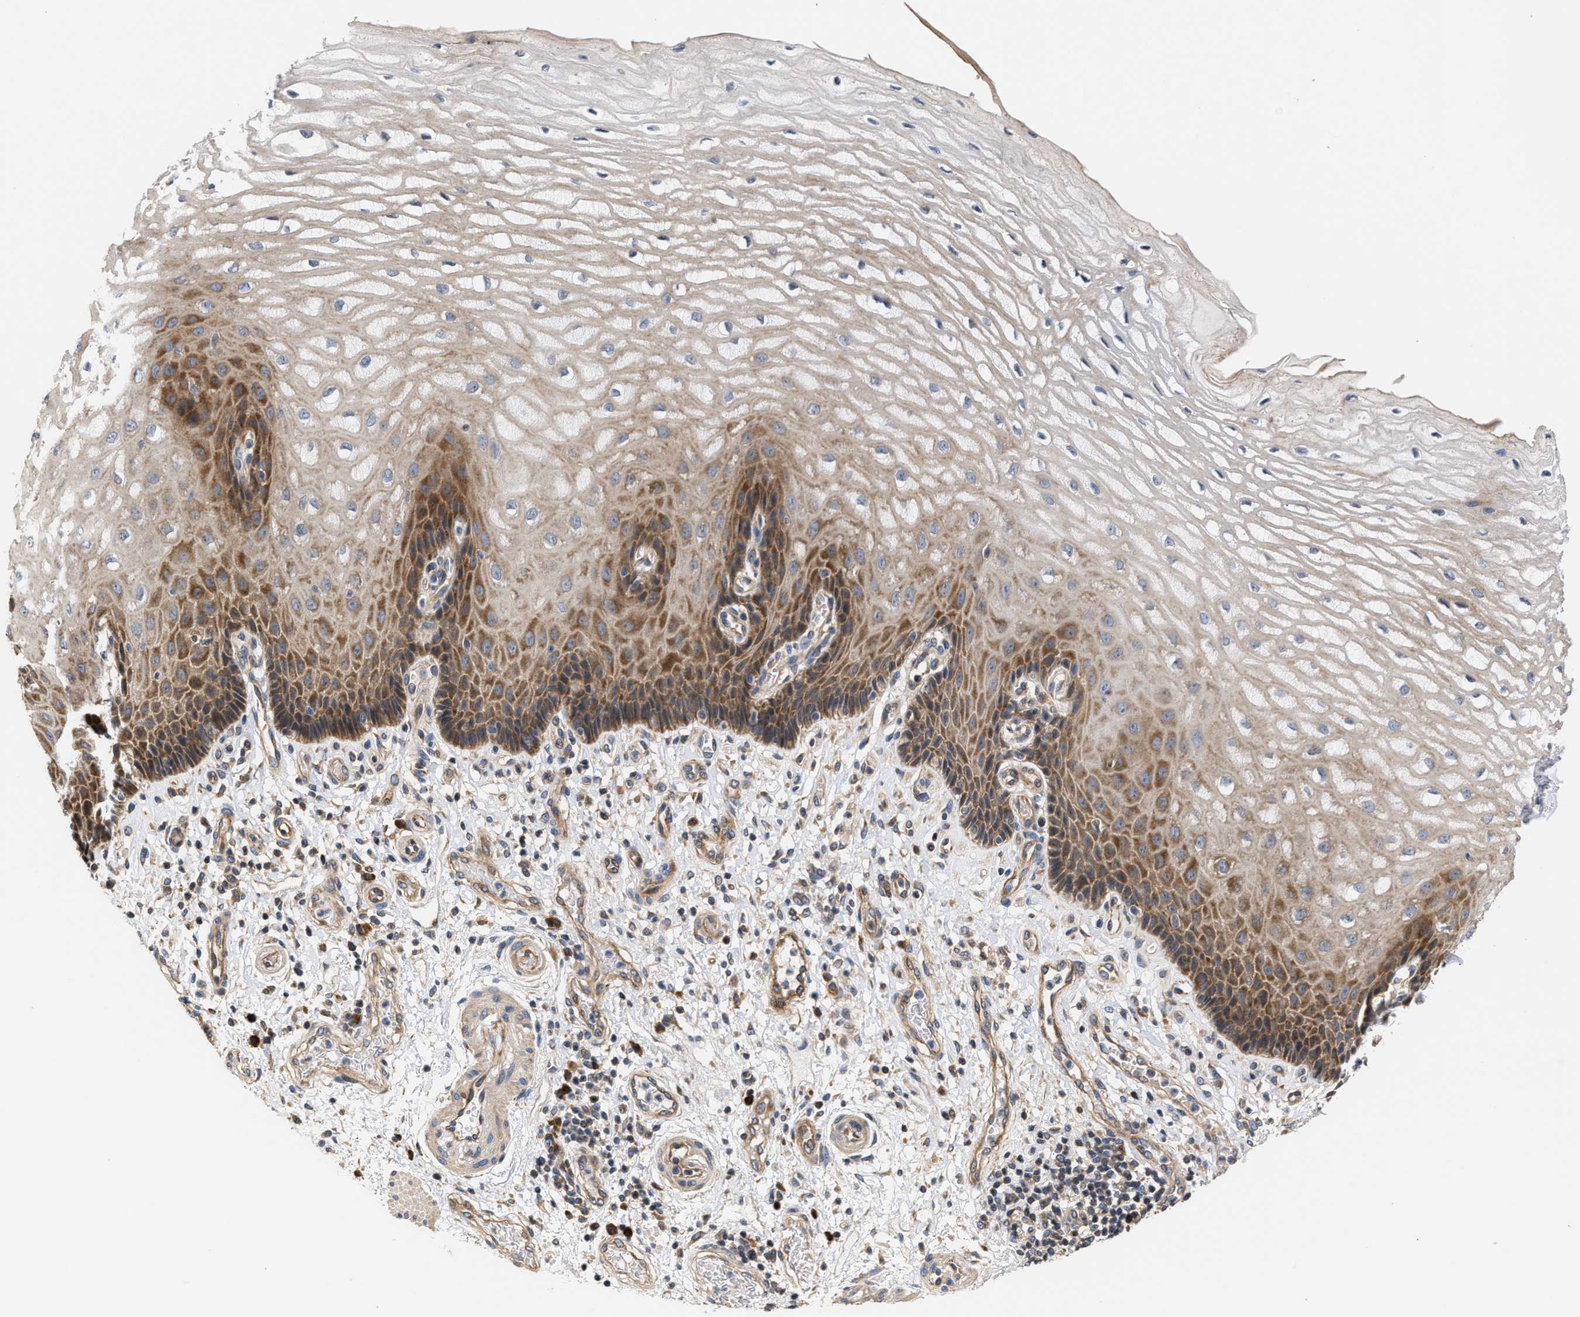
{"staining": {"intensity": "moderate", "quantity": "25%-75%", "location": "cytoplasmic/membranous"}, "tissue": "esophagus", "cell_type": "Squamous epithelial cells", "image_type": "normal", "snomed": [{"axis": "morphology", "description": "Normal tissue, NOS"}, {"axis": "topography", "description": "Esophagus"}], "caption": "The image demonstrates staining of normal esophagus, revealing moderate cytoplasmic/membranous protein positivity (brown color) within squamous epithelial cells. Nuclei are stained in blue.", "gene": "CLIP2", "patient": {"sex": "male", "age": 54}}